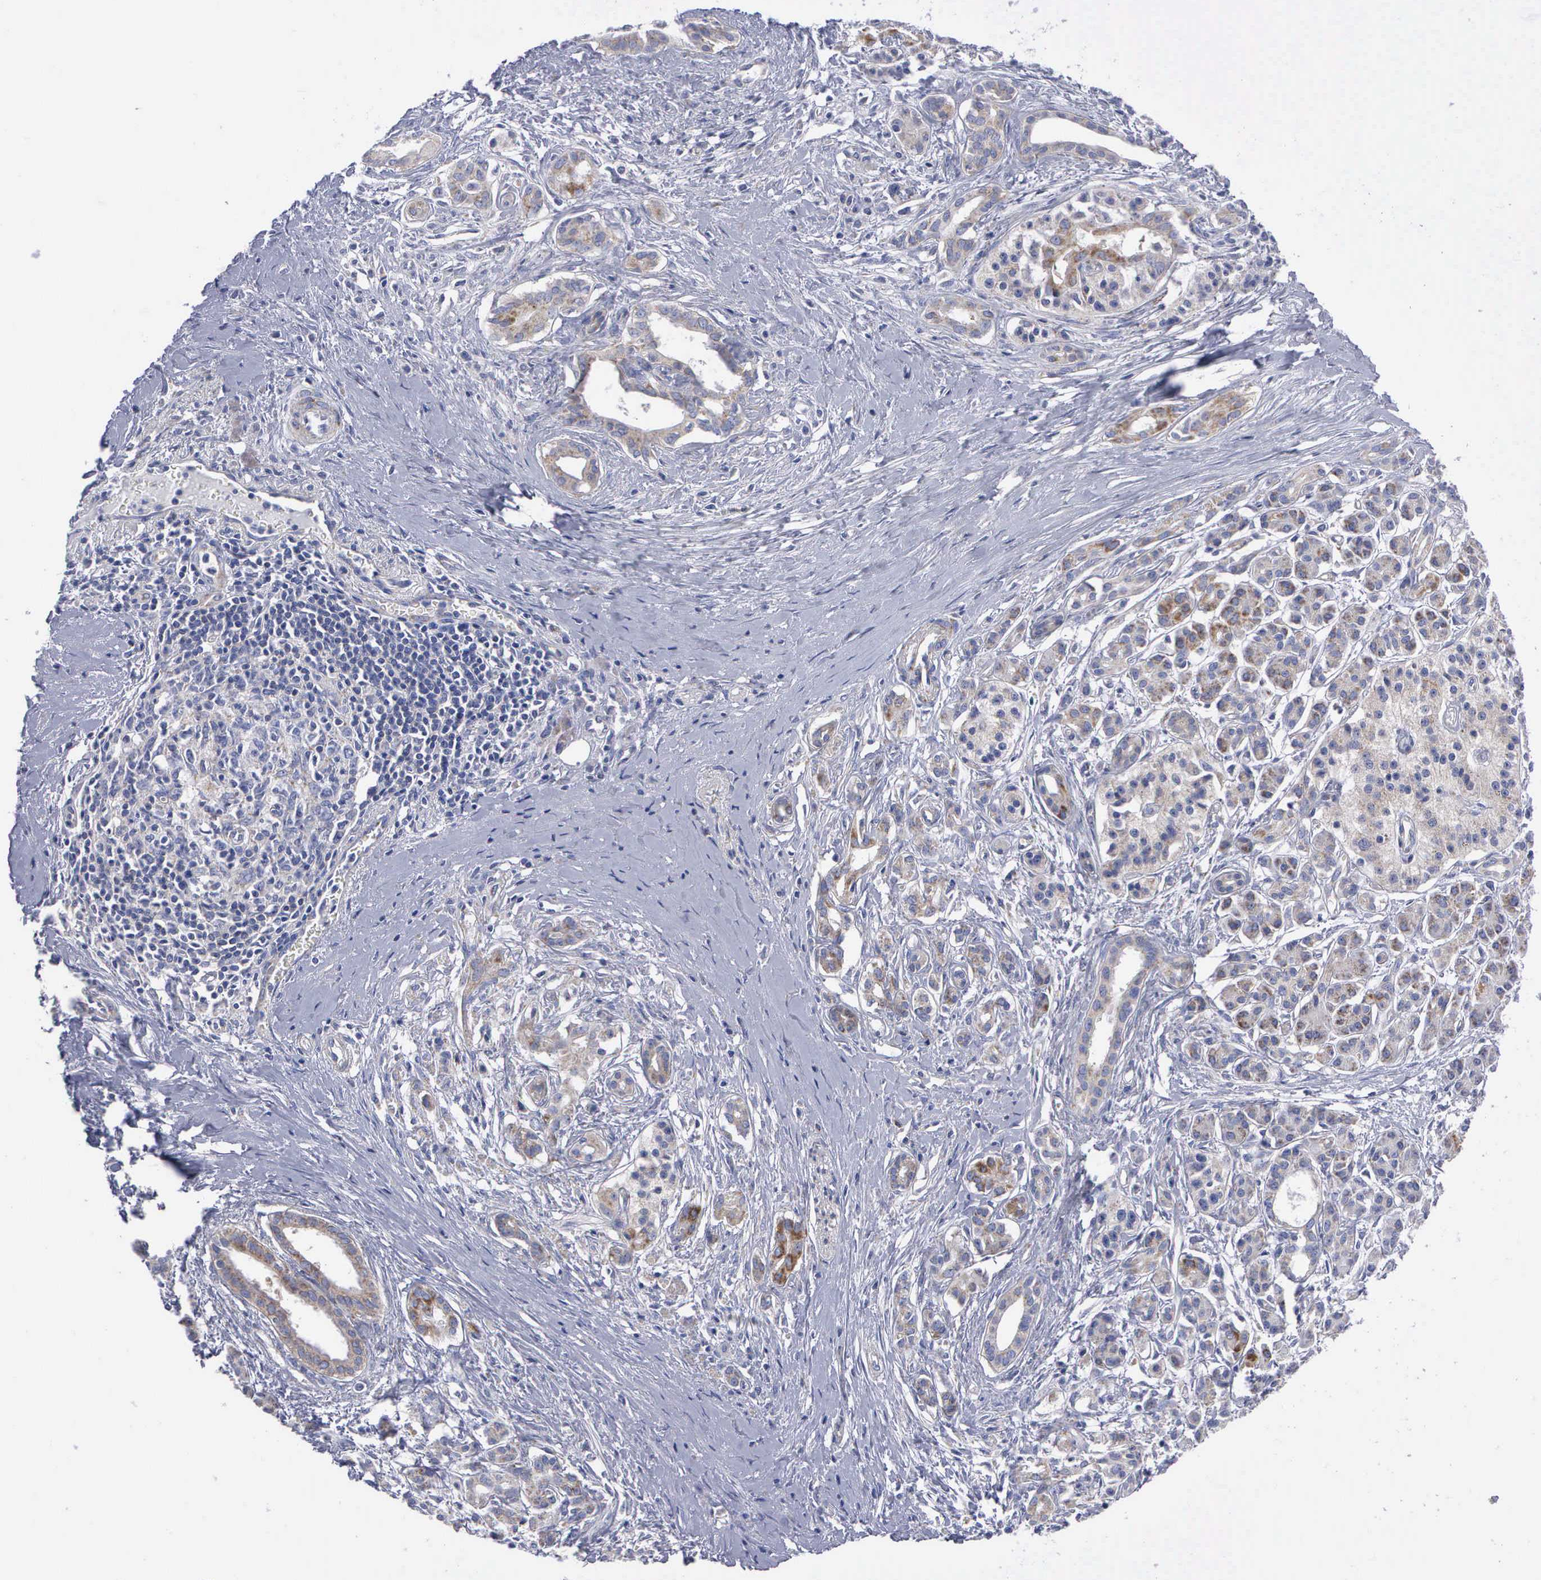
{"staining": {"intensity": "moderate", "quantity": "25%-75%", "location": "cytoplasmic/membranous"}, "tissue": "pancreatic cancer", "cell_type": "Tumor cells", "image_type": "cancer", "snomed": [{"axis": "morphology", "description": "Adenocarcinoma, NOS"}, {"axis": "topography", "description": "Pancreas"}], "caption": "A brown stain highlights moderate cytoplasmic/membranous expression of a protein in pancreatic adenocarcinoma tumor cells. (DAB IHC with brightfield microscopy, high magnification).", "gene": "APOOL", "patient": {"sex": "male", "age": 59}}